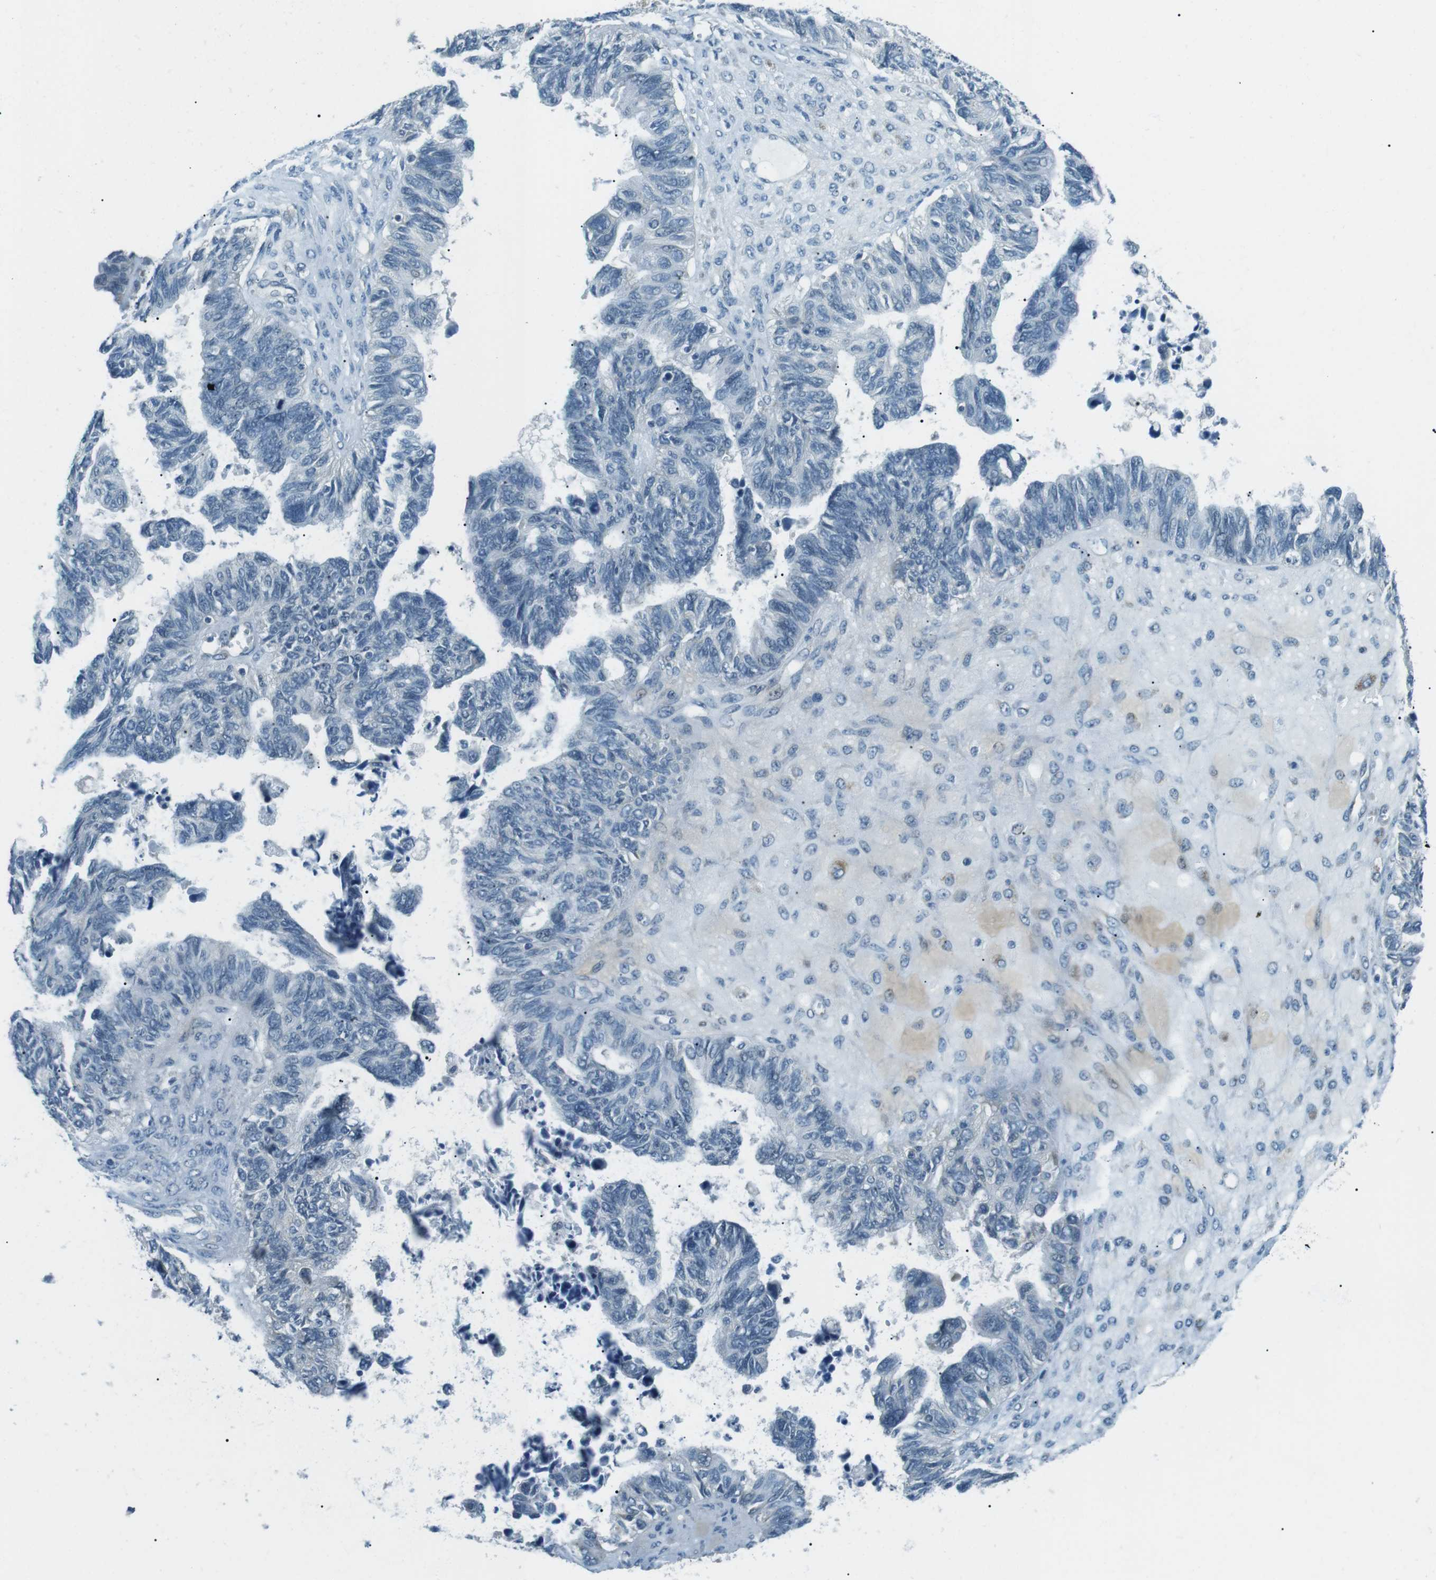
{"staining": {"intensity": "negative", "quantity": "none", "location": "none"}, "tissue": "ovarian cancer", "cell_type": "Tumor cells", "image_type": "cancer", "snomed": [{"axis": "morphology", "description": "Cystadenocarcinoma, serous, NOS"}, {"axis": "topography", "description": "Ovary"}], "caption": "DAB (3,3'-diaminobenzidine) immunohistochemical staining of ovarian serous cystadenocarcinoma displays no significant positivity in tumor cells. (DAB IHC with hematoxylin counter stain).", "gene": "SERPINB2", "patient": {"sex": "female", "age": 79}}